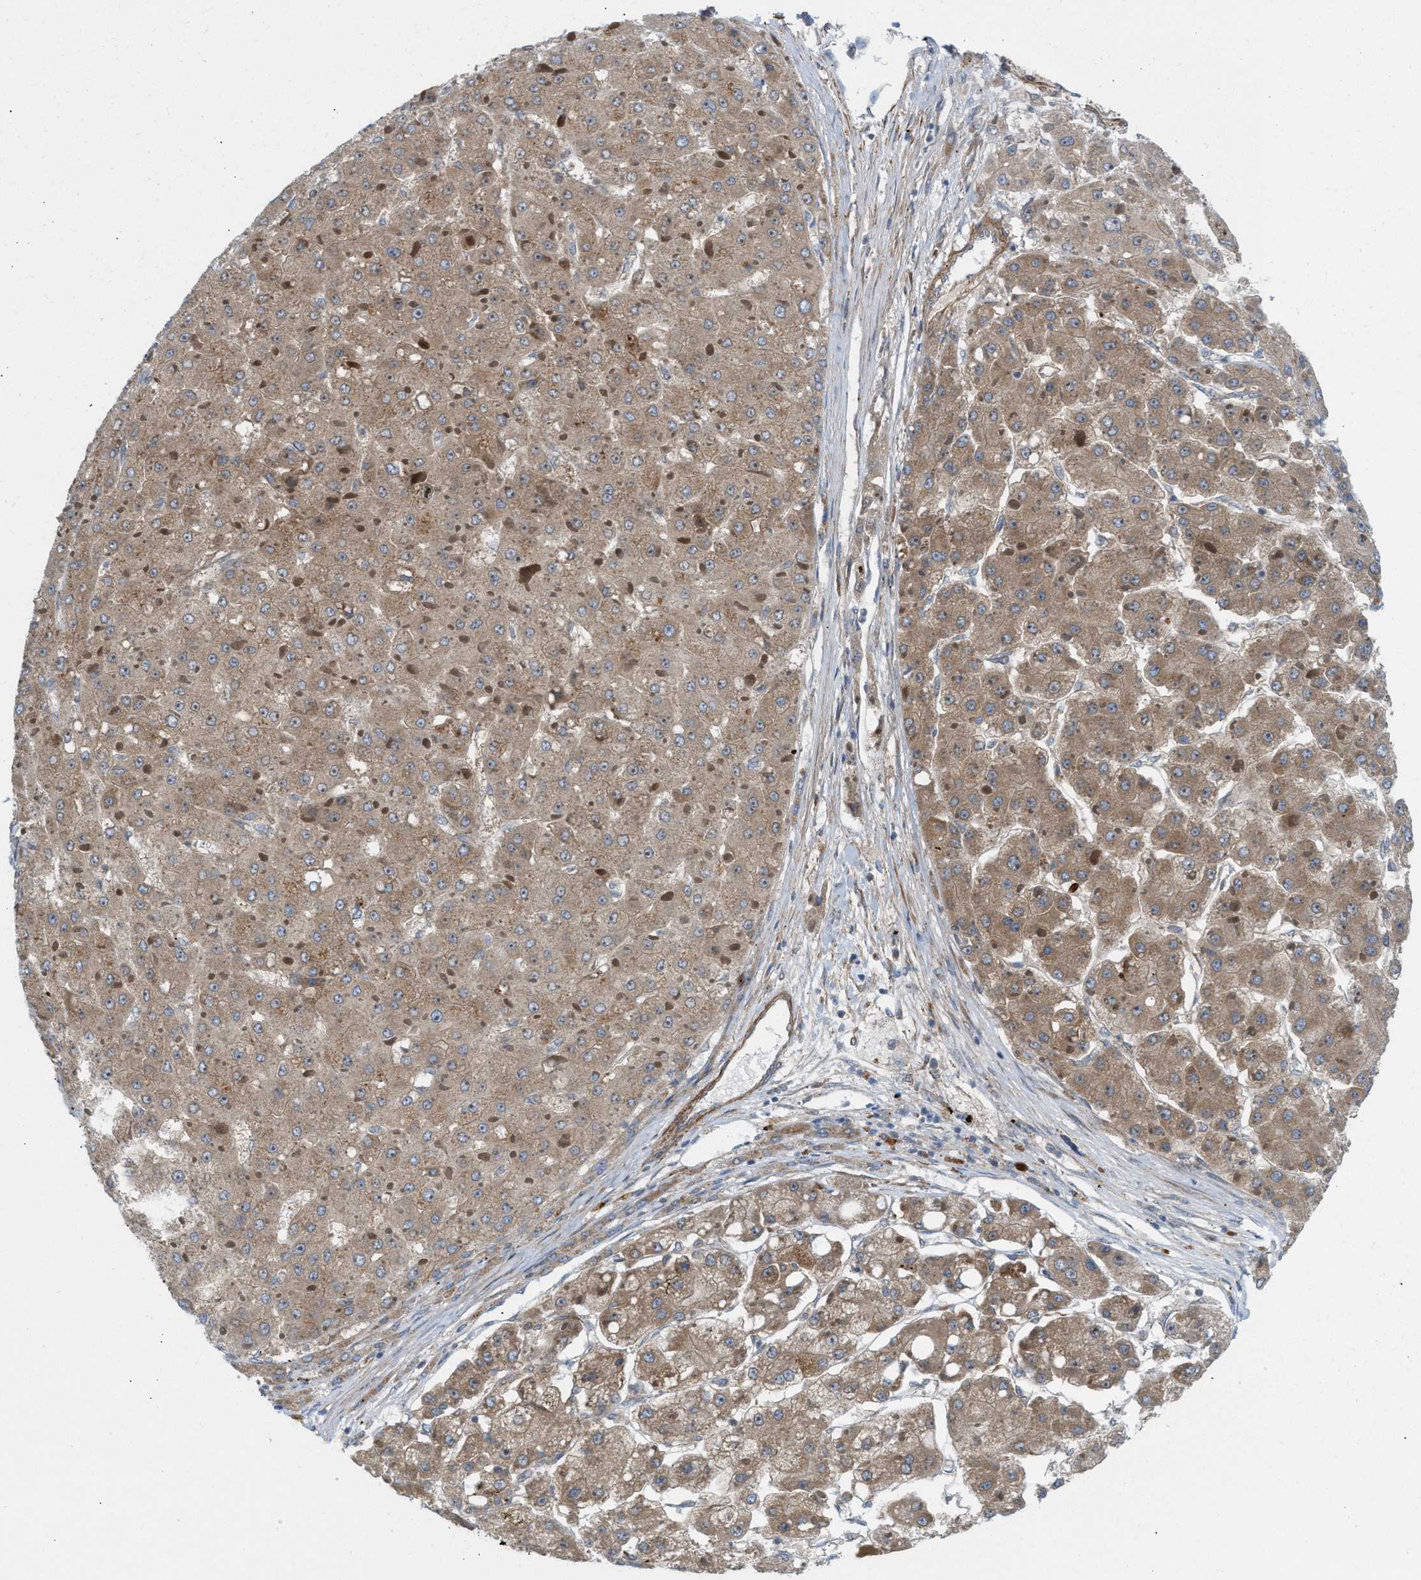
{"staining": {"intensity": "moderate", "quantity": ">75%", "location": "cytoplasmic/membranous"}, "tissue": "liver cancer", "cell_type": "Tumor cells", "image_type": "cancer", "snomed": [{"axis": "morphology", "description": "Carcinoma, Hepatocellular, NOS"}, {"axis": "topography", "description": "Liver"}], "caption": "DAB (3,3'-diaminobenzidine) immunohistochemical staining of human liver hepatocellular carcinoma demonstrates moderate cytoplasmic/membranous protein expression in about >75% of tumor cells.", "gene": "CYB5D1", "patient": {"sex": "female", "age": 73}}